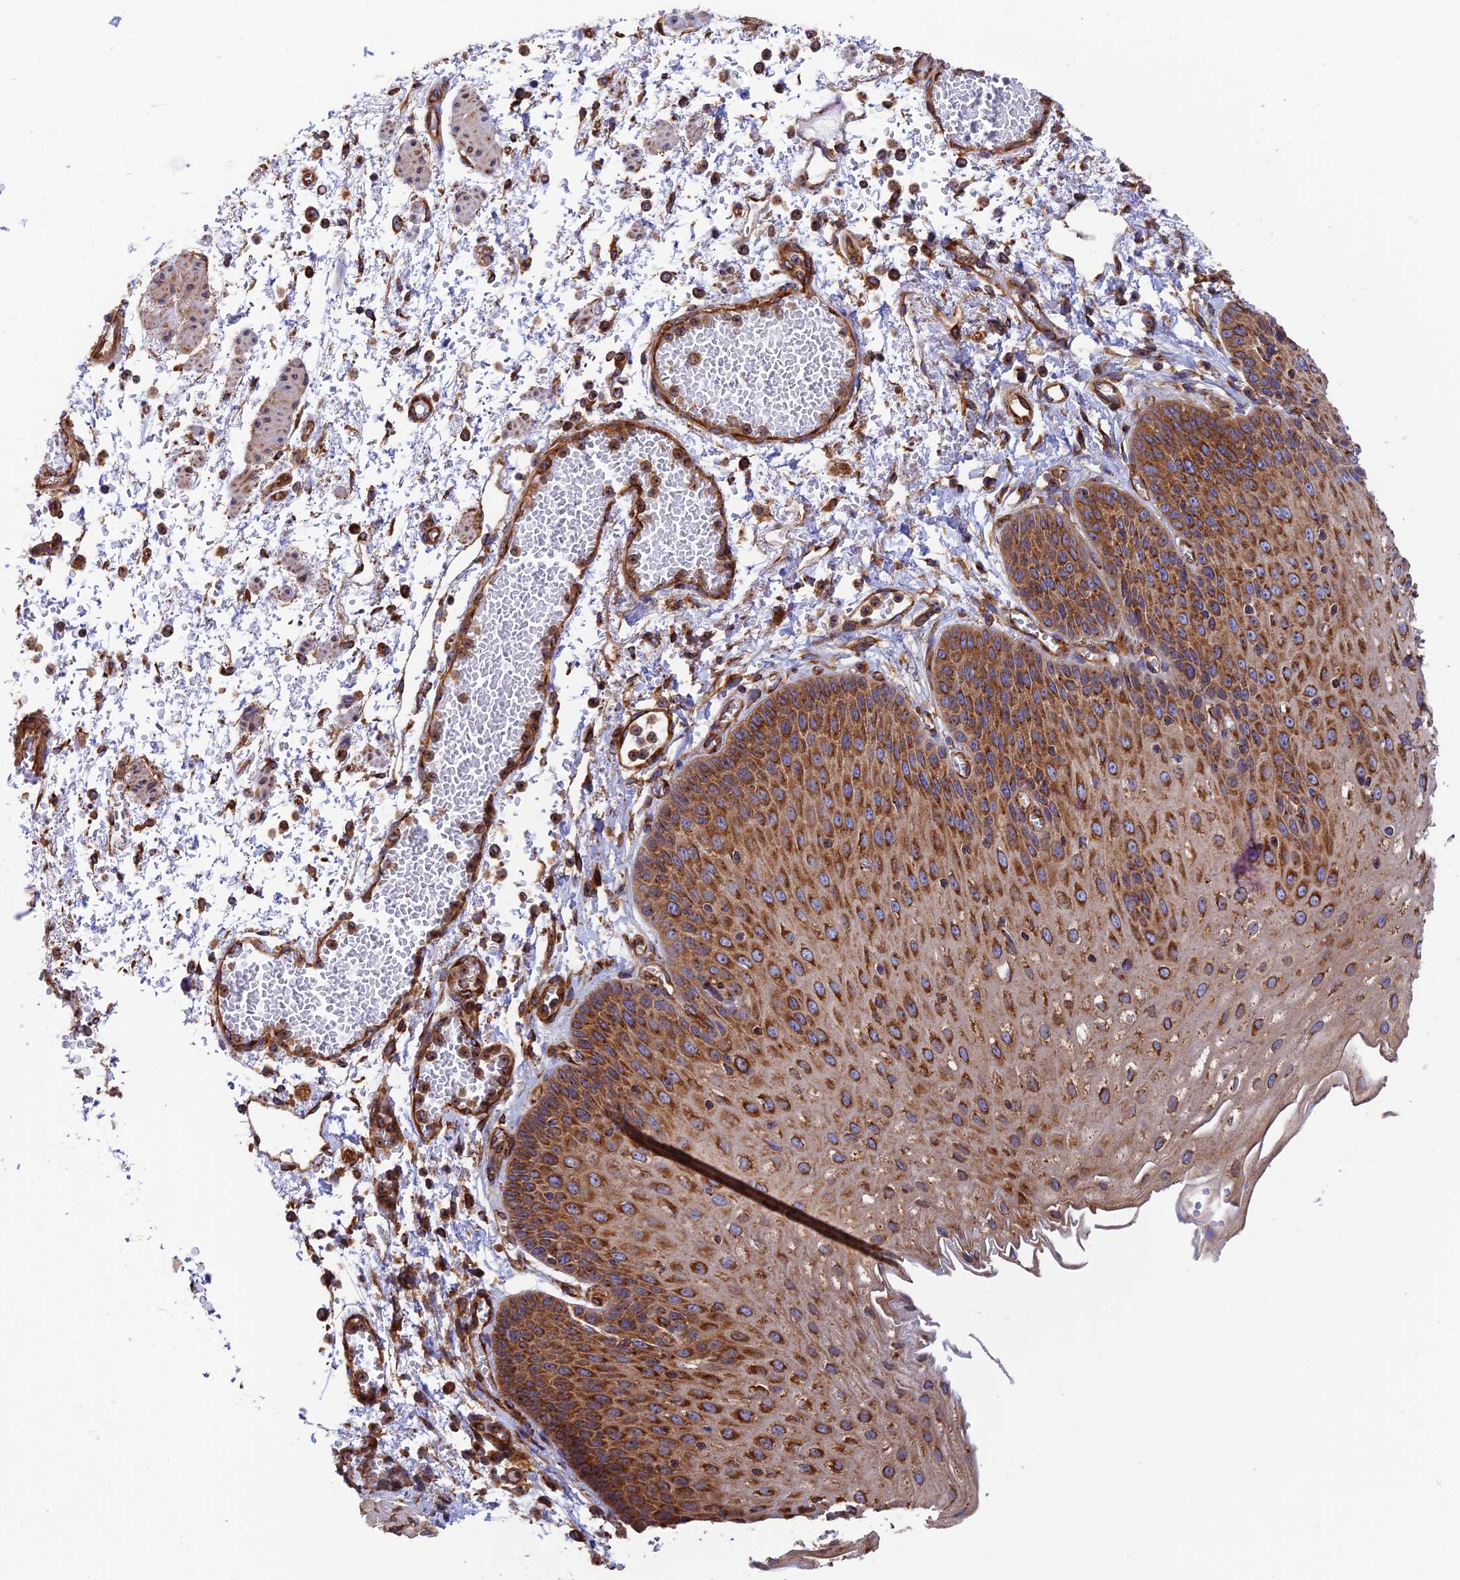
{"staining": {"intensity": "strong", "quantity": ">75%", "location": "cytoplasmic/membranous"}, "tissue": "esophagus", "cell_type": "Squamous epithelial cells", "image_type": "normal", "snomed": [{"axis": "morphology", "description": "Normal tissue, NOS"}, {"axis": "topography", "description": "Esophagus"}], "caption": "Squamous epithelial cells reveal high levels of strong cytoplasmic/membranous expression in approximately >75% of cells in unremarkable human esophagus. The protein is stained brown, and the nuclei are stained in blue (DAB (3,3'-diaminobenzidine) IHC with brightfield microscopy, high magnification).", "gene": "DCTN2", "patient": {"sex": "male", "age": 81}}